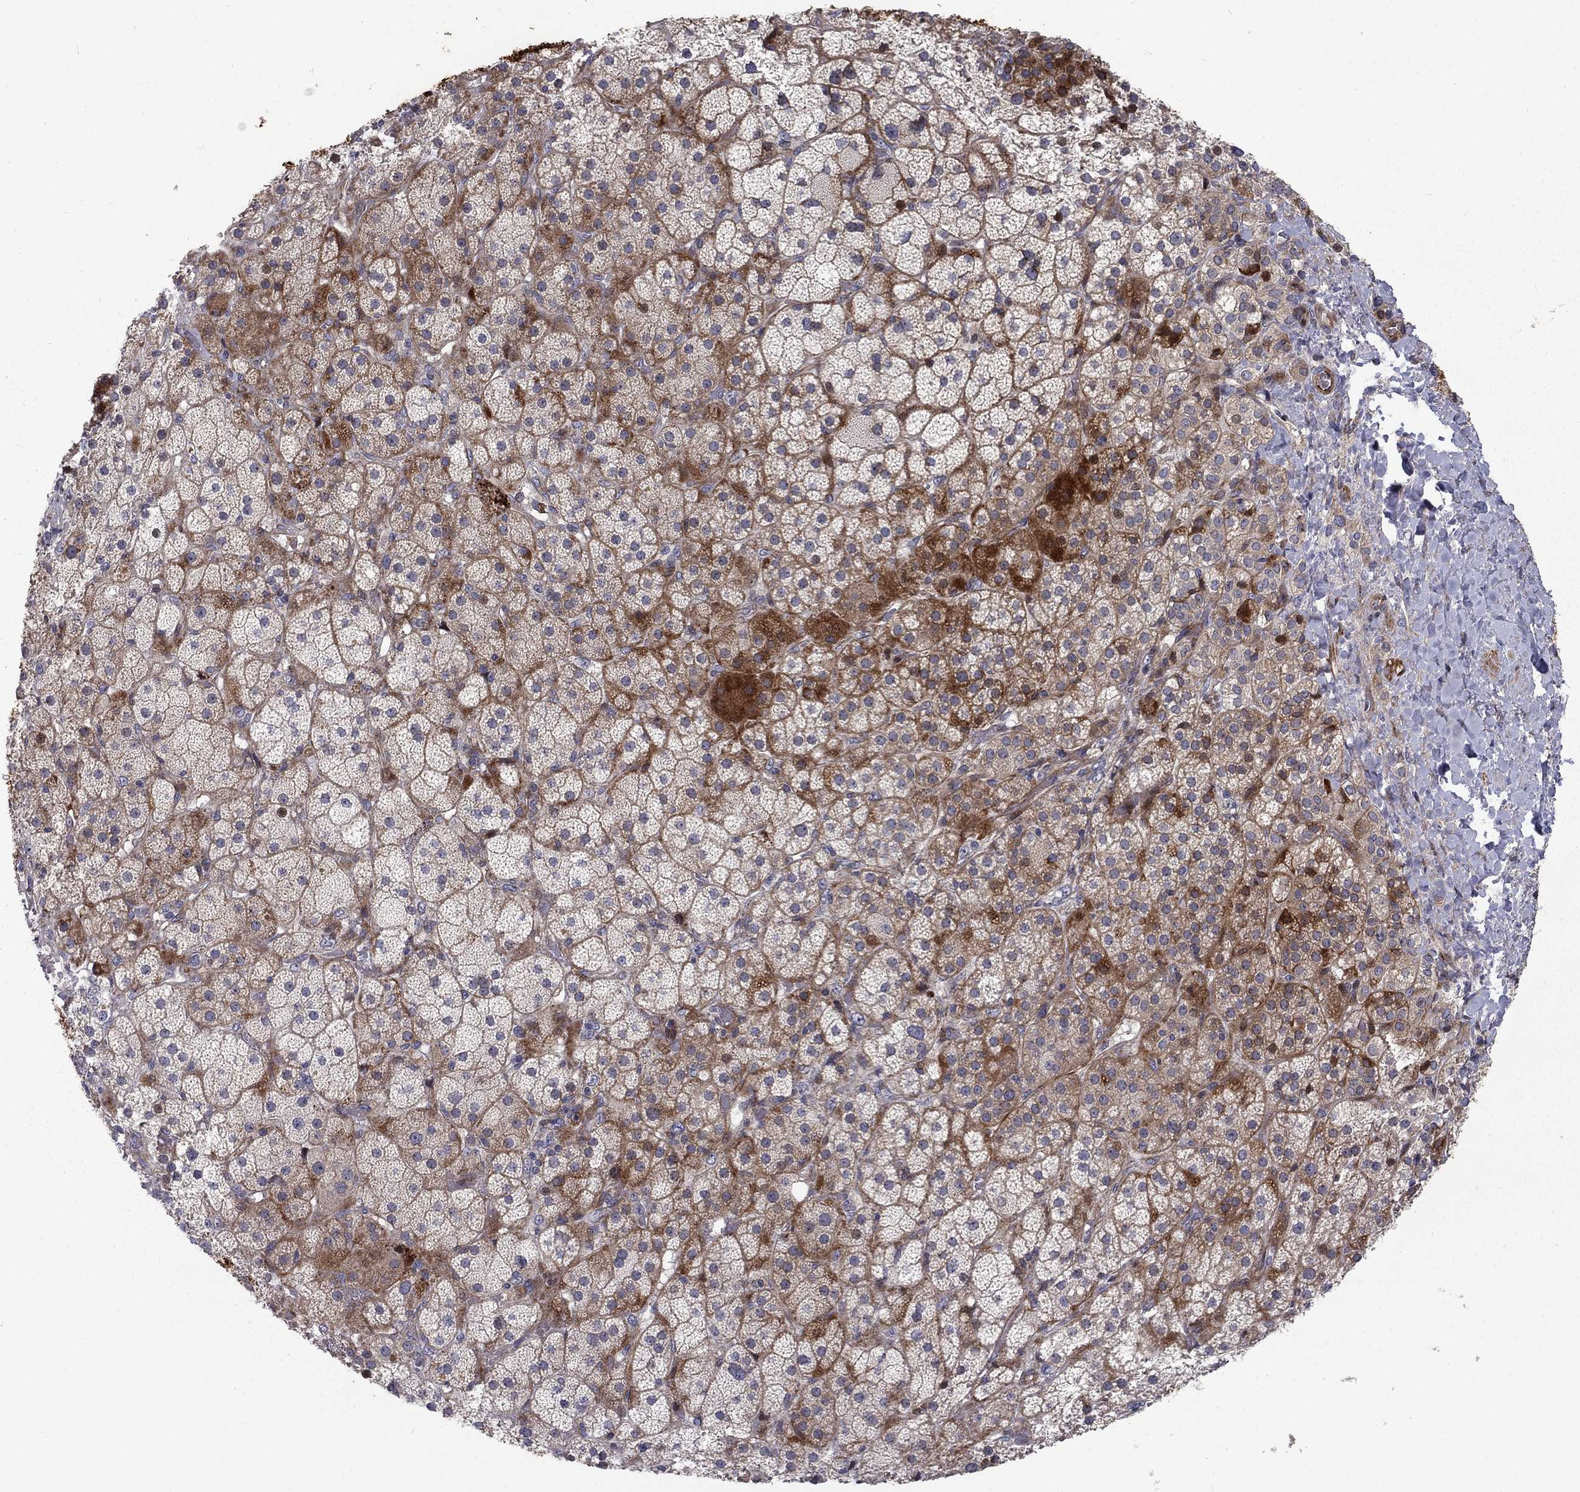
{"staining": {"intensity": "strong", "quantity": "<25%", "location": "cytoplasmic/membranous"}, "tissue": "adrenal gland", "cell_type": "Glandular cells", "image_type": "normal", "snomed": [{"axis": "morphology", "description": "Normal tissue, NOS"}, {"axis": "topography", "description": "Adrenal gland"}], "caption": "Human adrenal gland stained with a brown dye exhibits strong cytoplasmic/membranous positive staining in about <25% of glandular cells.", "gene": "MIOS", "patient": {"sex": "male", "age": 57}}